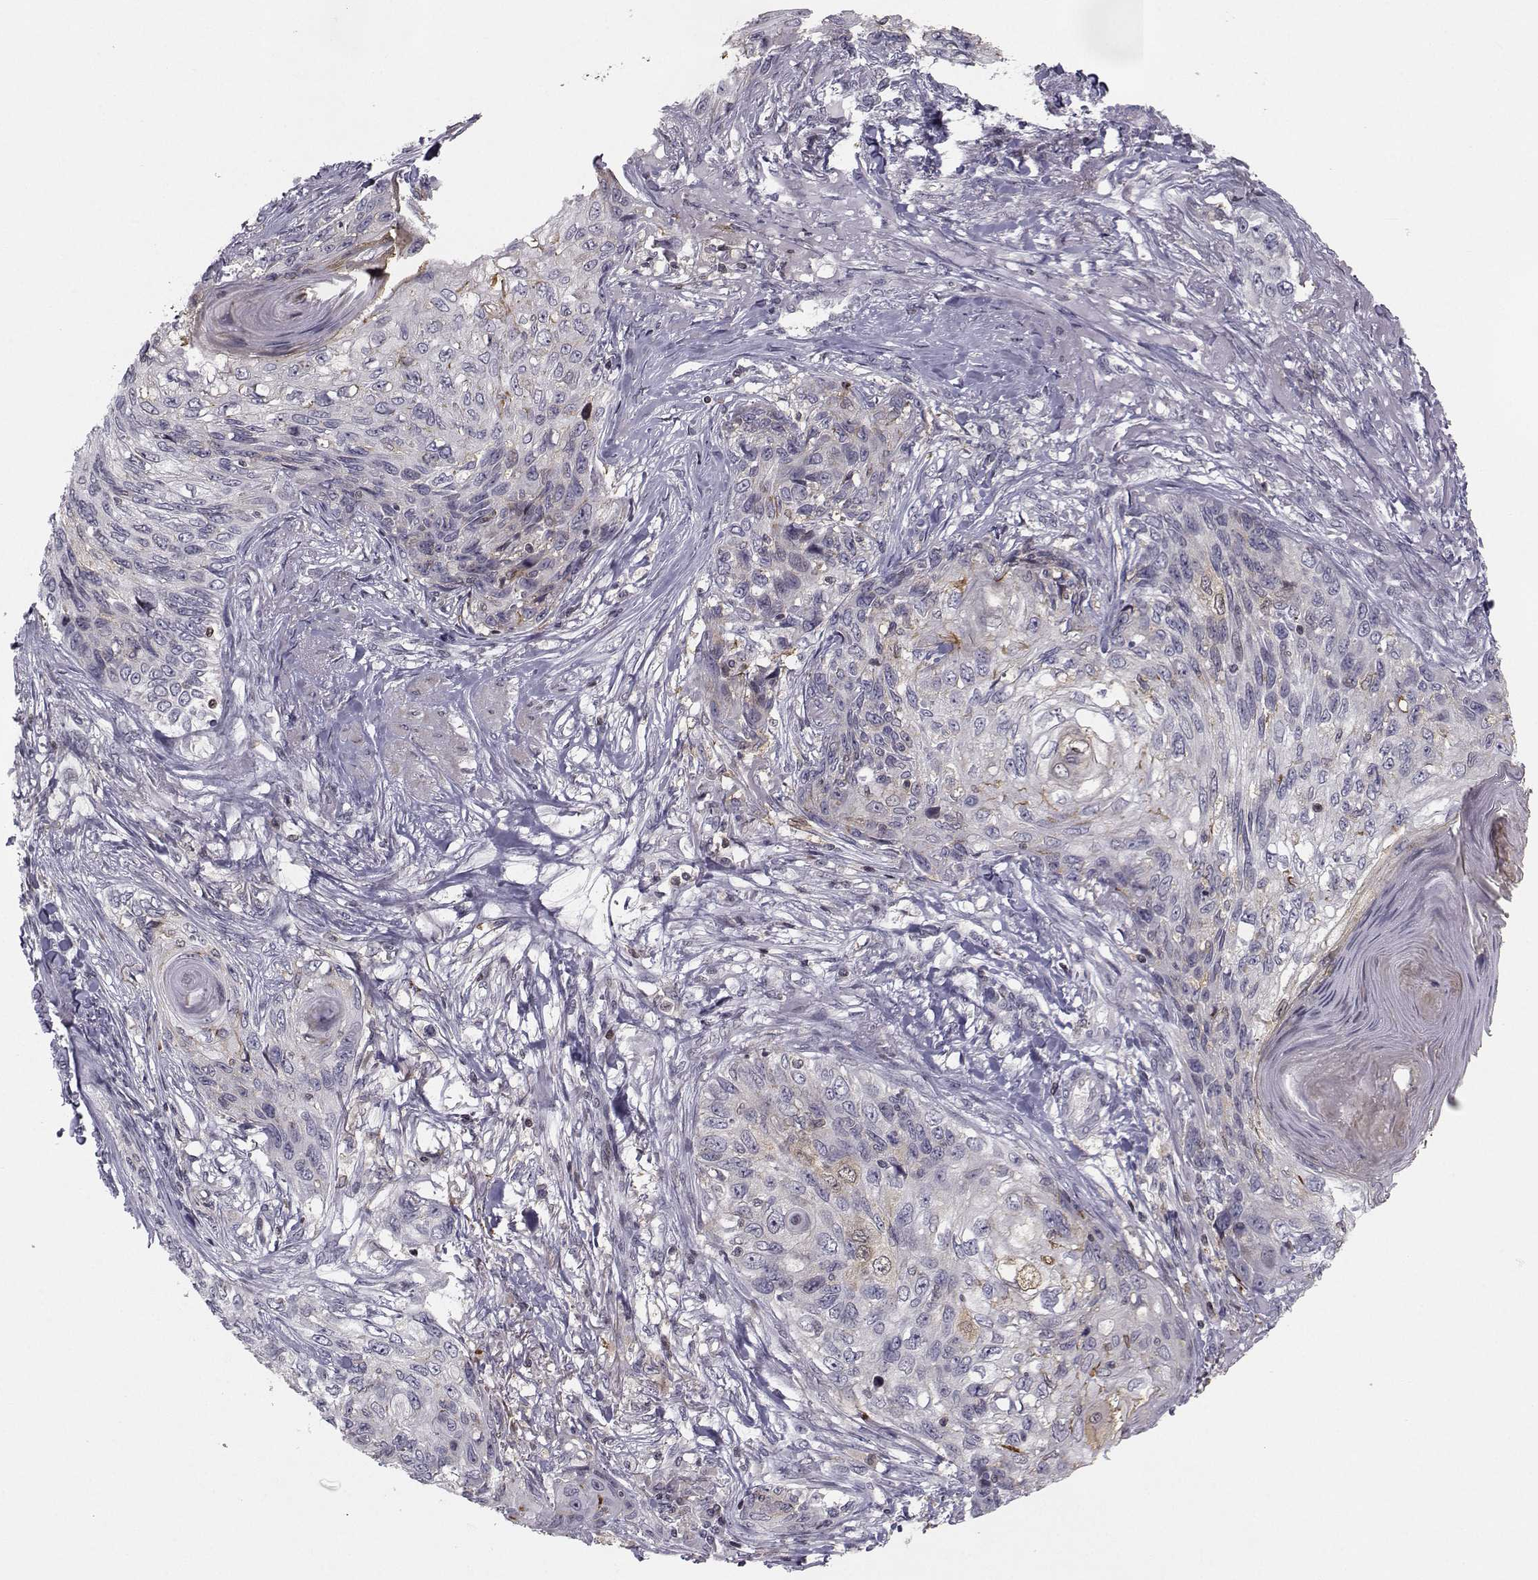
{"staining": {"intensity": "moderate", "quantity": "<25%", "location": "cytoplasmic/membranous"}, "tissue": "skin cancer", "cell_type": "Tumor cells", "image_type": "cancer", "snomed": [{"axis": "morphology", "description": "Squamous cell carcinoma, NOS"}, {"axis": "topography", "description": "Skin"}], "caption": "Human squamous cell carcinoma (skin) stained with a brown dye displays moderate cytoplasmic/membranous positive positivity in about <25% of tumor cells.", "gene": "PCP4L1", "patient": {"sex": "male", "age": 92}}